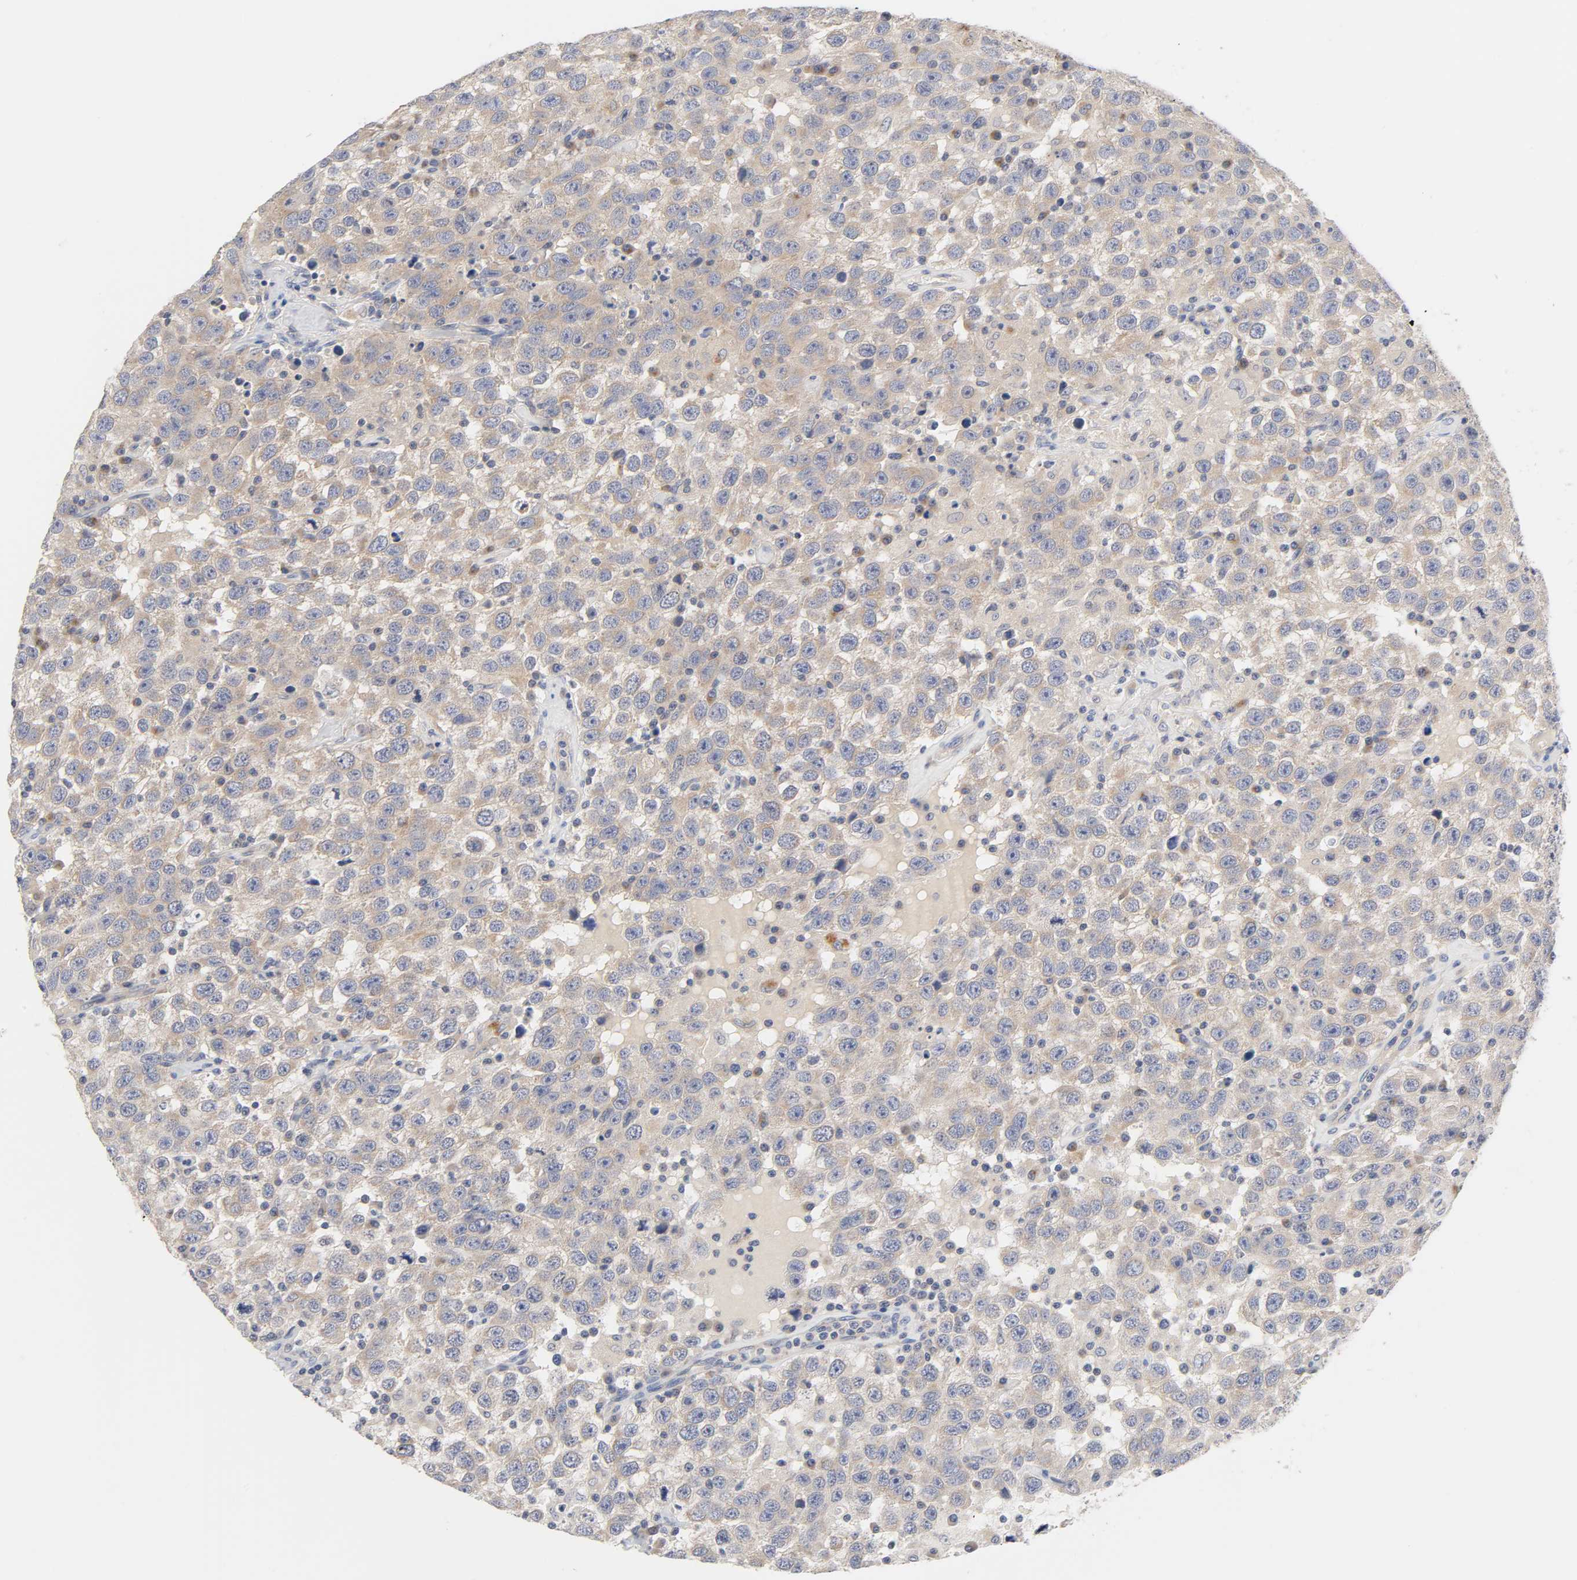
{"staining": {"intensity": "weak", "quantity": ">75%", "location": "cytoplasmic/membranous"}, "tissue": "testis cancer", "cell_type": "Tumor cells", "image_type": "cancer", "snomed": [{"axis": "morphology", "description": "Seminoma, NOS"}, {"axis": "topography", "description": "Testis"}], "caption": "This micrograph demonstrates immunohistochemistry (IHC) staining of testis cancer (seminoma), with low weak cytoplasmic/membranous expression in approximately >75% of tumor cells.", "gene": "C17orf75", "patient": {"sex": "male", "age": 41}}